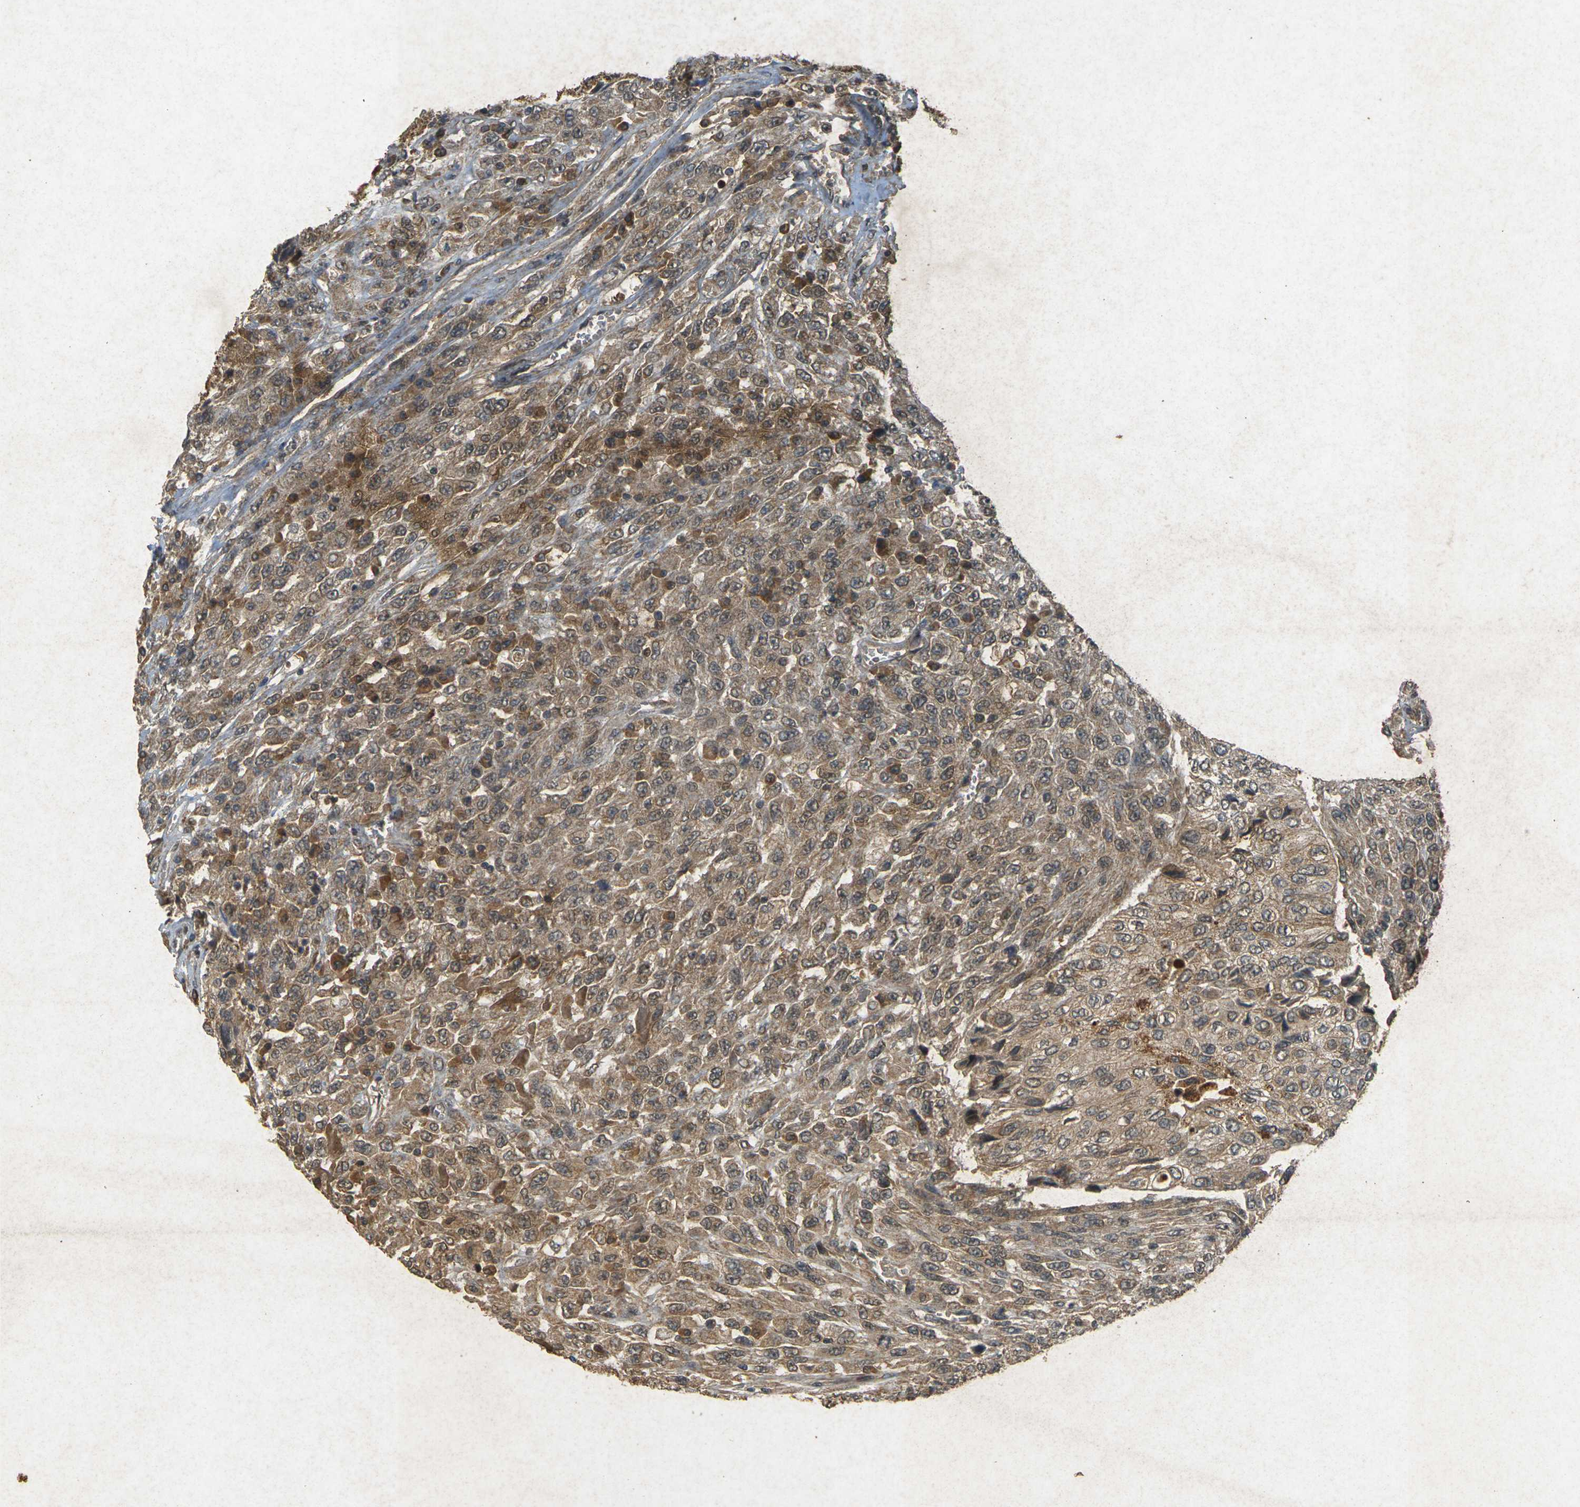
{"staining": {"intensity": "moderate", "quantity": ">75%", "location": "cytoplasmic/membranous"}, "tissue": "urothelial cancer", "cell_type": "Tumor cells", "image_type": "cancer", "snomed": [{"axis": "morphology", "description": "Urothelial carcinoma, High grade"}, {"axis": "topography", "description": "Urinary bladder"}], "caption": "A micrograph showing moderate cytoplasmic/membranous expression in approximately >75% of tumor cells in urothelial carcinoma (high-grade), as visualized by brown immunohistochemical staining.", "gene": "ERN1", "patient": {"sex": "male", "age": 66}}